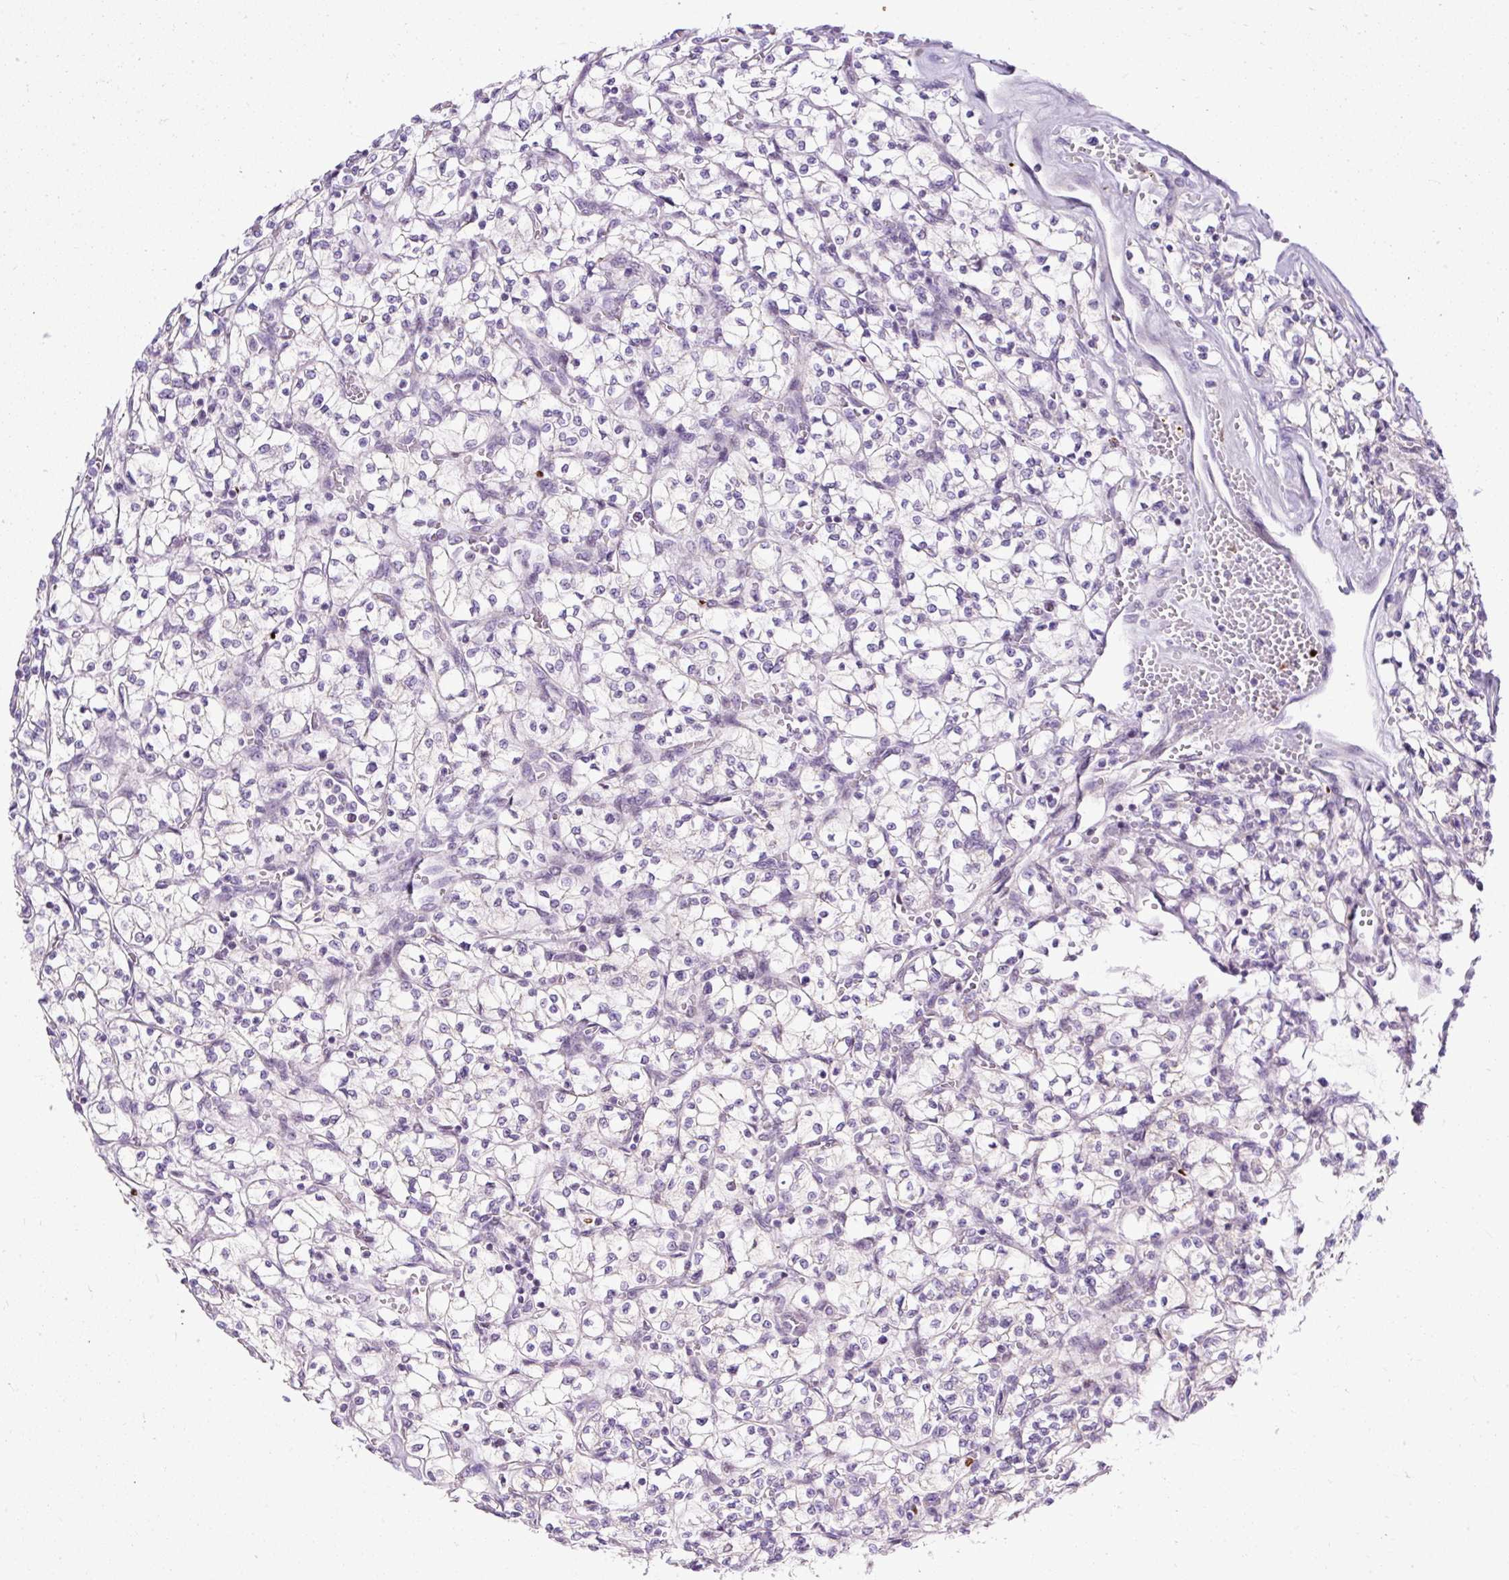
{"staining": {"intensity": "negative", "quantity": "none", "location": "none"}, "tissue": "renal cancer", "cell_type": "Tumor cells", "image_type": "cancer", "snomed": [{"axis": "morphology", "description": "Adenocarcinoma, NOS"}, {"axis": "topography", "description": "Kidney"}], "caption": "Human renal cancer (adenocarcinoma) stained for a protein using immunohistochemistry (IHC) demonstrates no positivity in tumor cells.", "gene": "FMC1", "patient": {"sex": "female", "age": 64}}